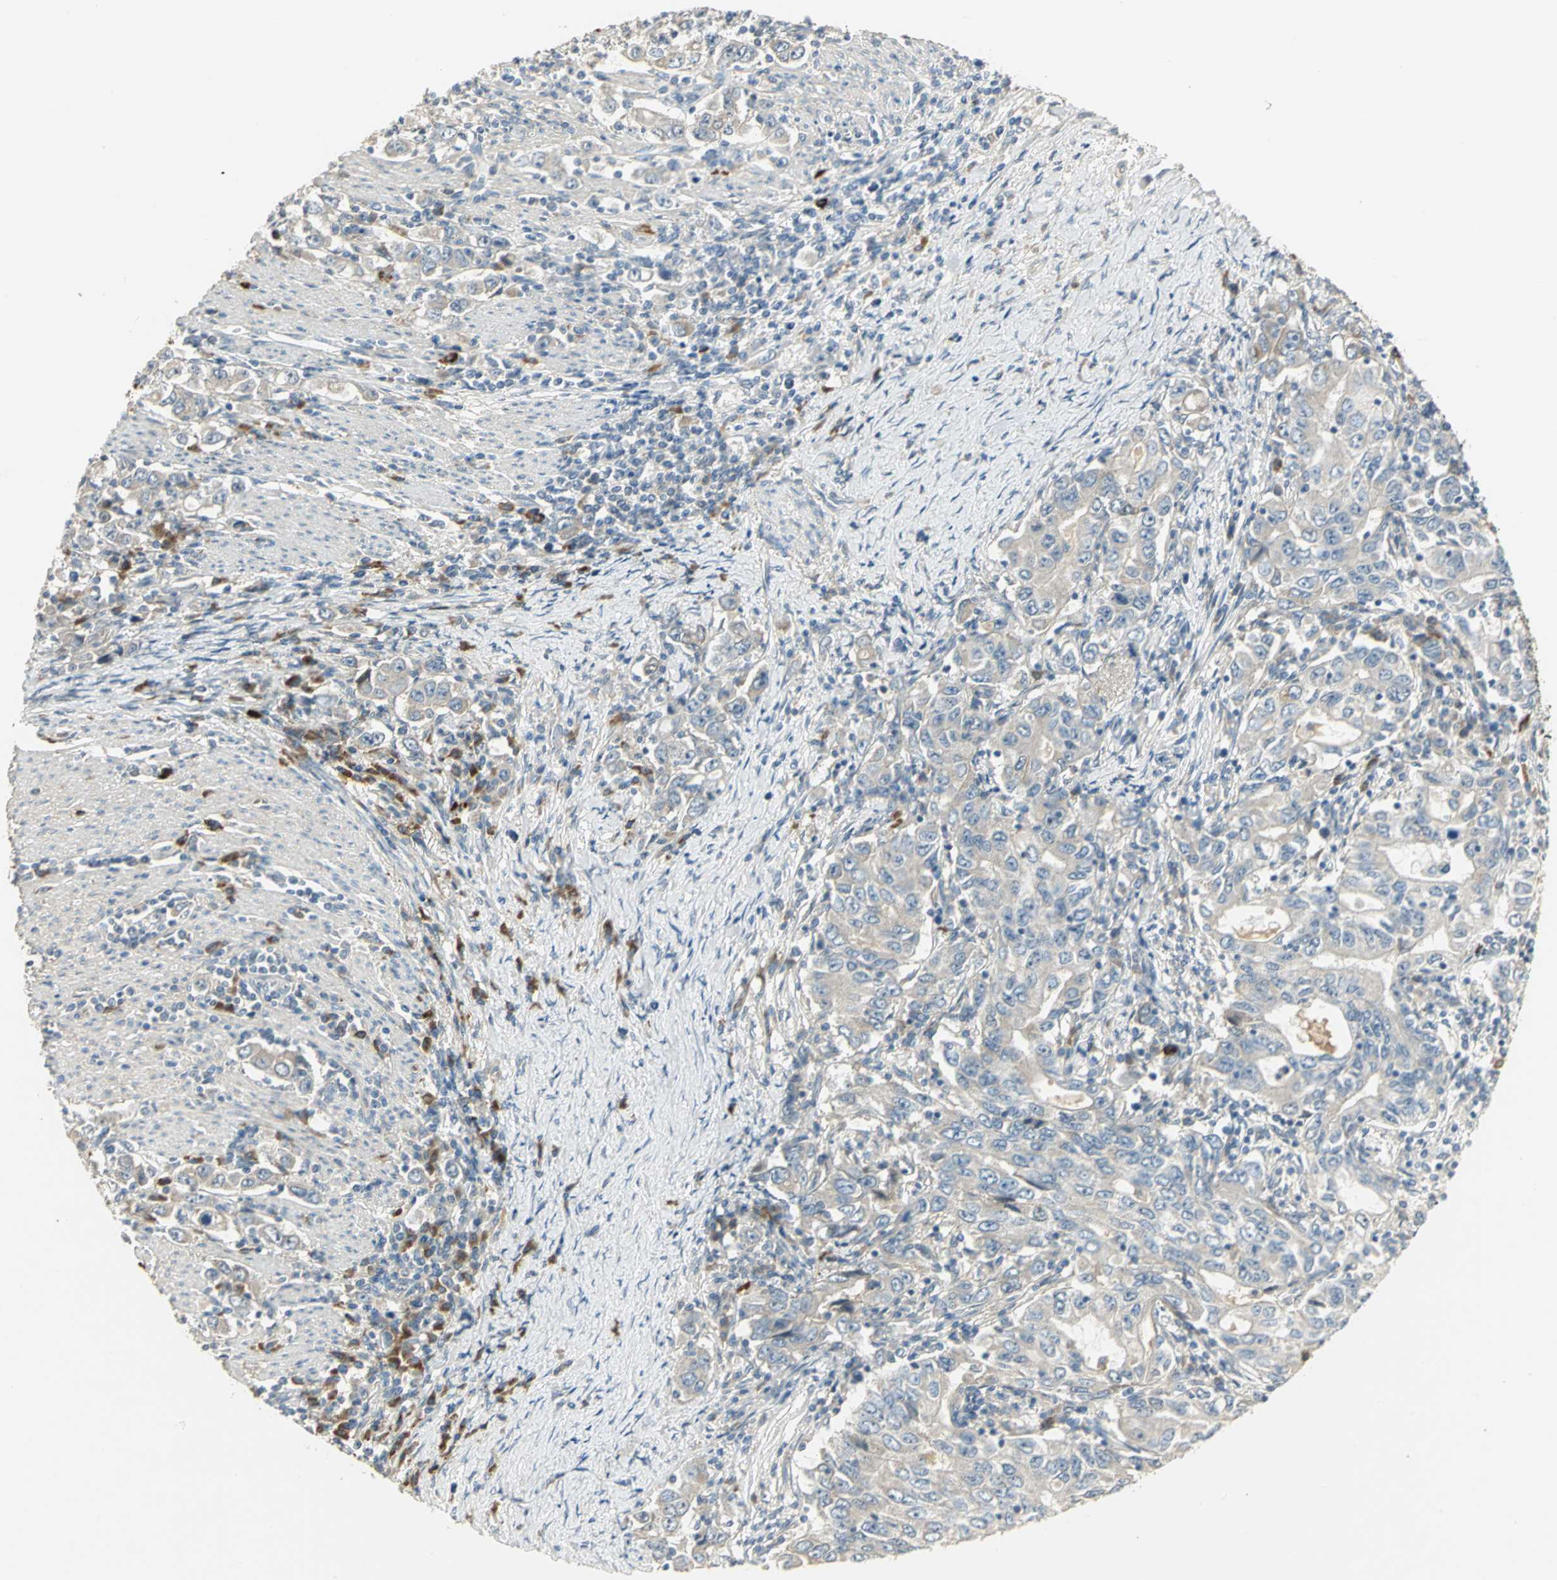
{"staining": {"intensity": "weak", "quantity": "<25%", "location": "cytoplasmic/membranous"}, "tissue": "stomach cancer", "cell_type": "Tumor cells", "image_type": "cancer", "snomed": [{"axis": "morphology", "description": "Adenocarcinoma, NOS"}, {"axis": "topography", "description": "Stomach, lower"}], "caption": "Protein analysis of stomach adenocarcinoma exhibits no significant positivity in tumor cells.", "gene": "PROC", "patient": {"sex": "female", "age": 72}}